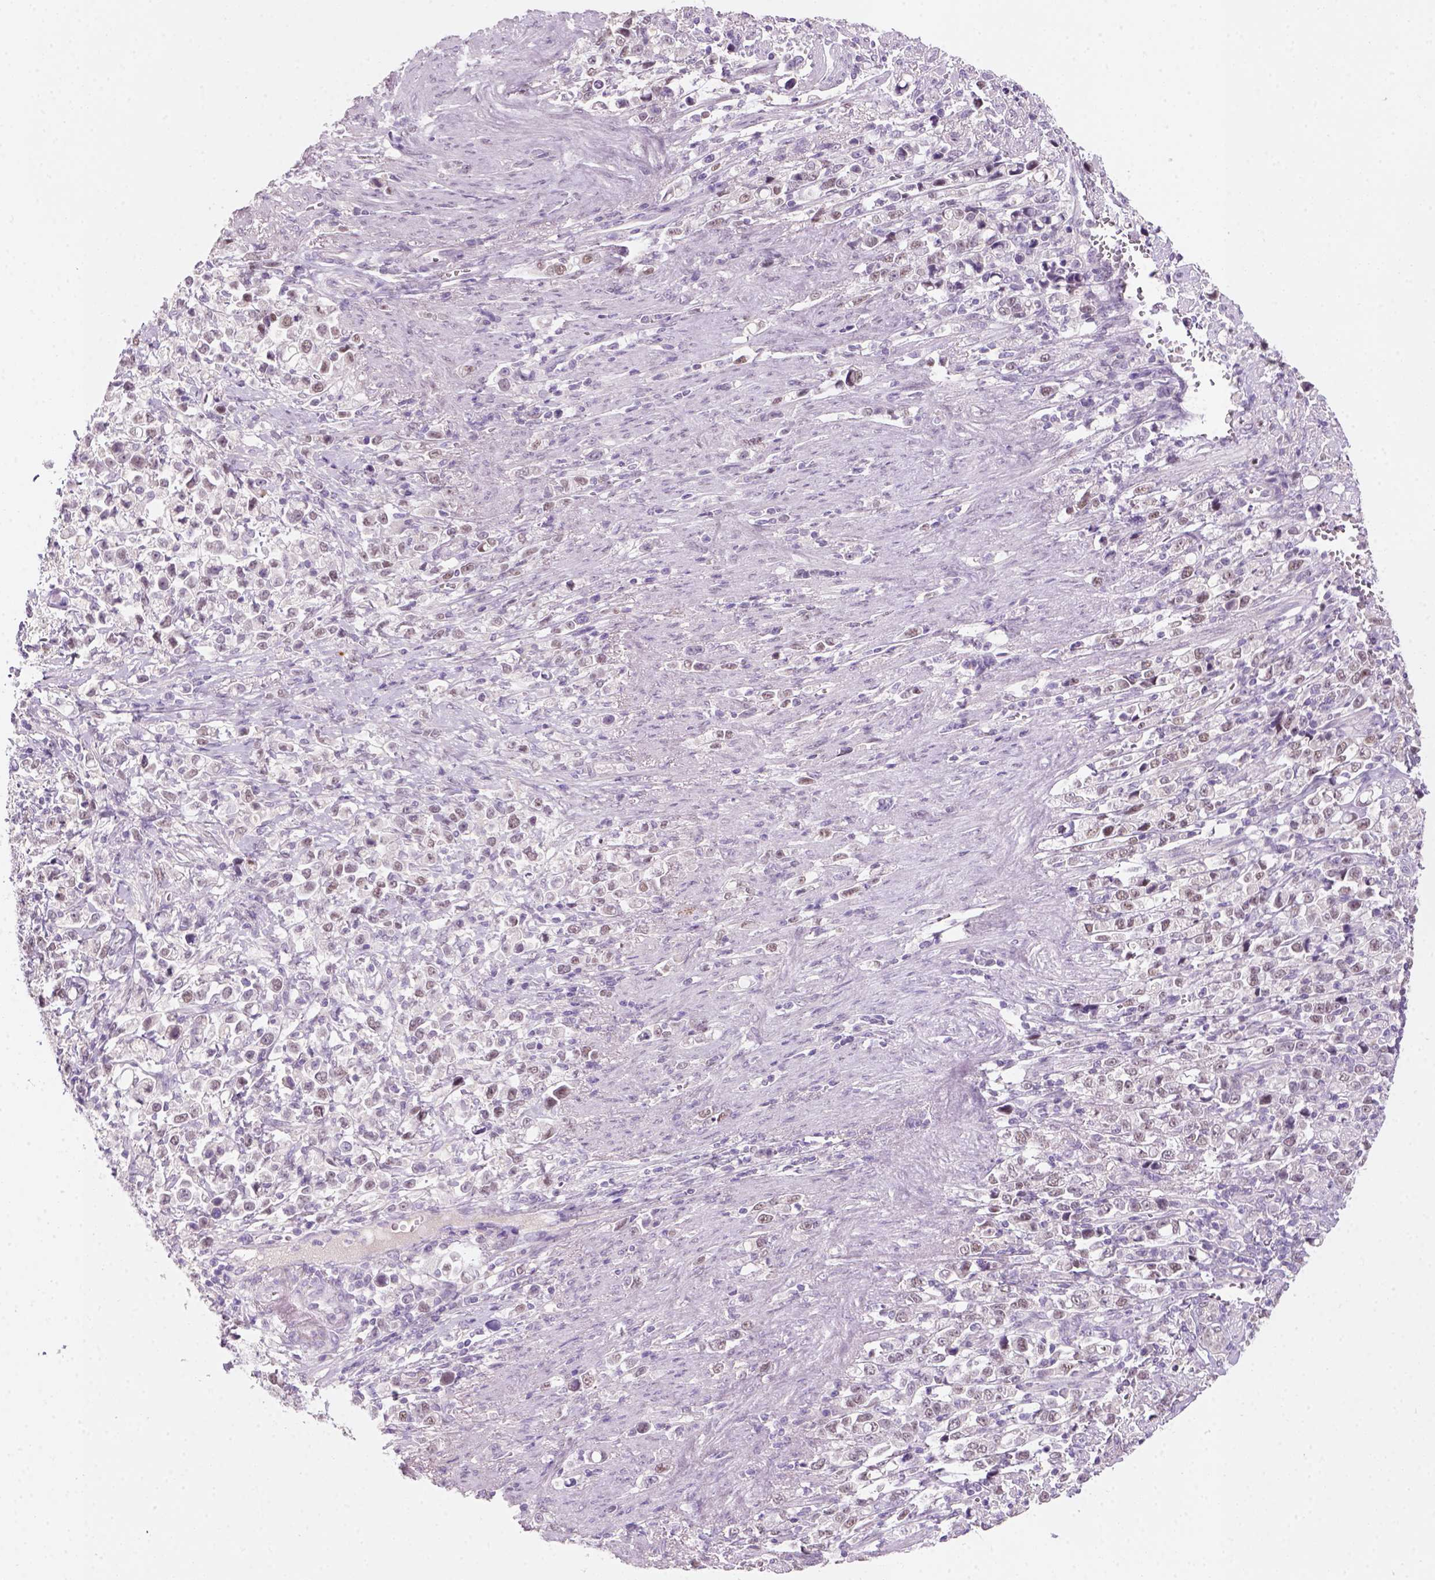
{"staining": {"intensity": "weak", "quantity": ">75%", "location": "nuclear"}, "tissue": "stomach cancer", "cell_type": "Tumor cells", "image_type": "cancer", "snomed": [{"axis": "morphology", "description": "Adenocarcinoma, NOS"}, {"axis": "topography", "description": "Stomach"}], "caption": "Weak nuclear staining for a protein is appreciated in about >75% of tumor cells of stomach adenocarcinoma using immunohistochemistry (IHC).", "gene": "ZMAT4", "patient": {"sex": "male", "age": 63}}